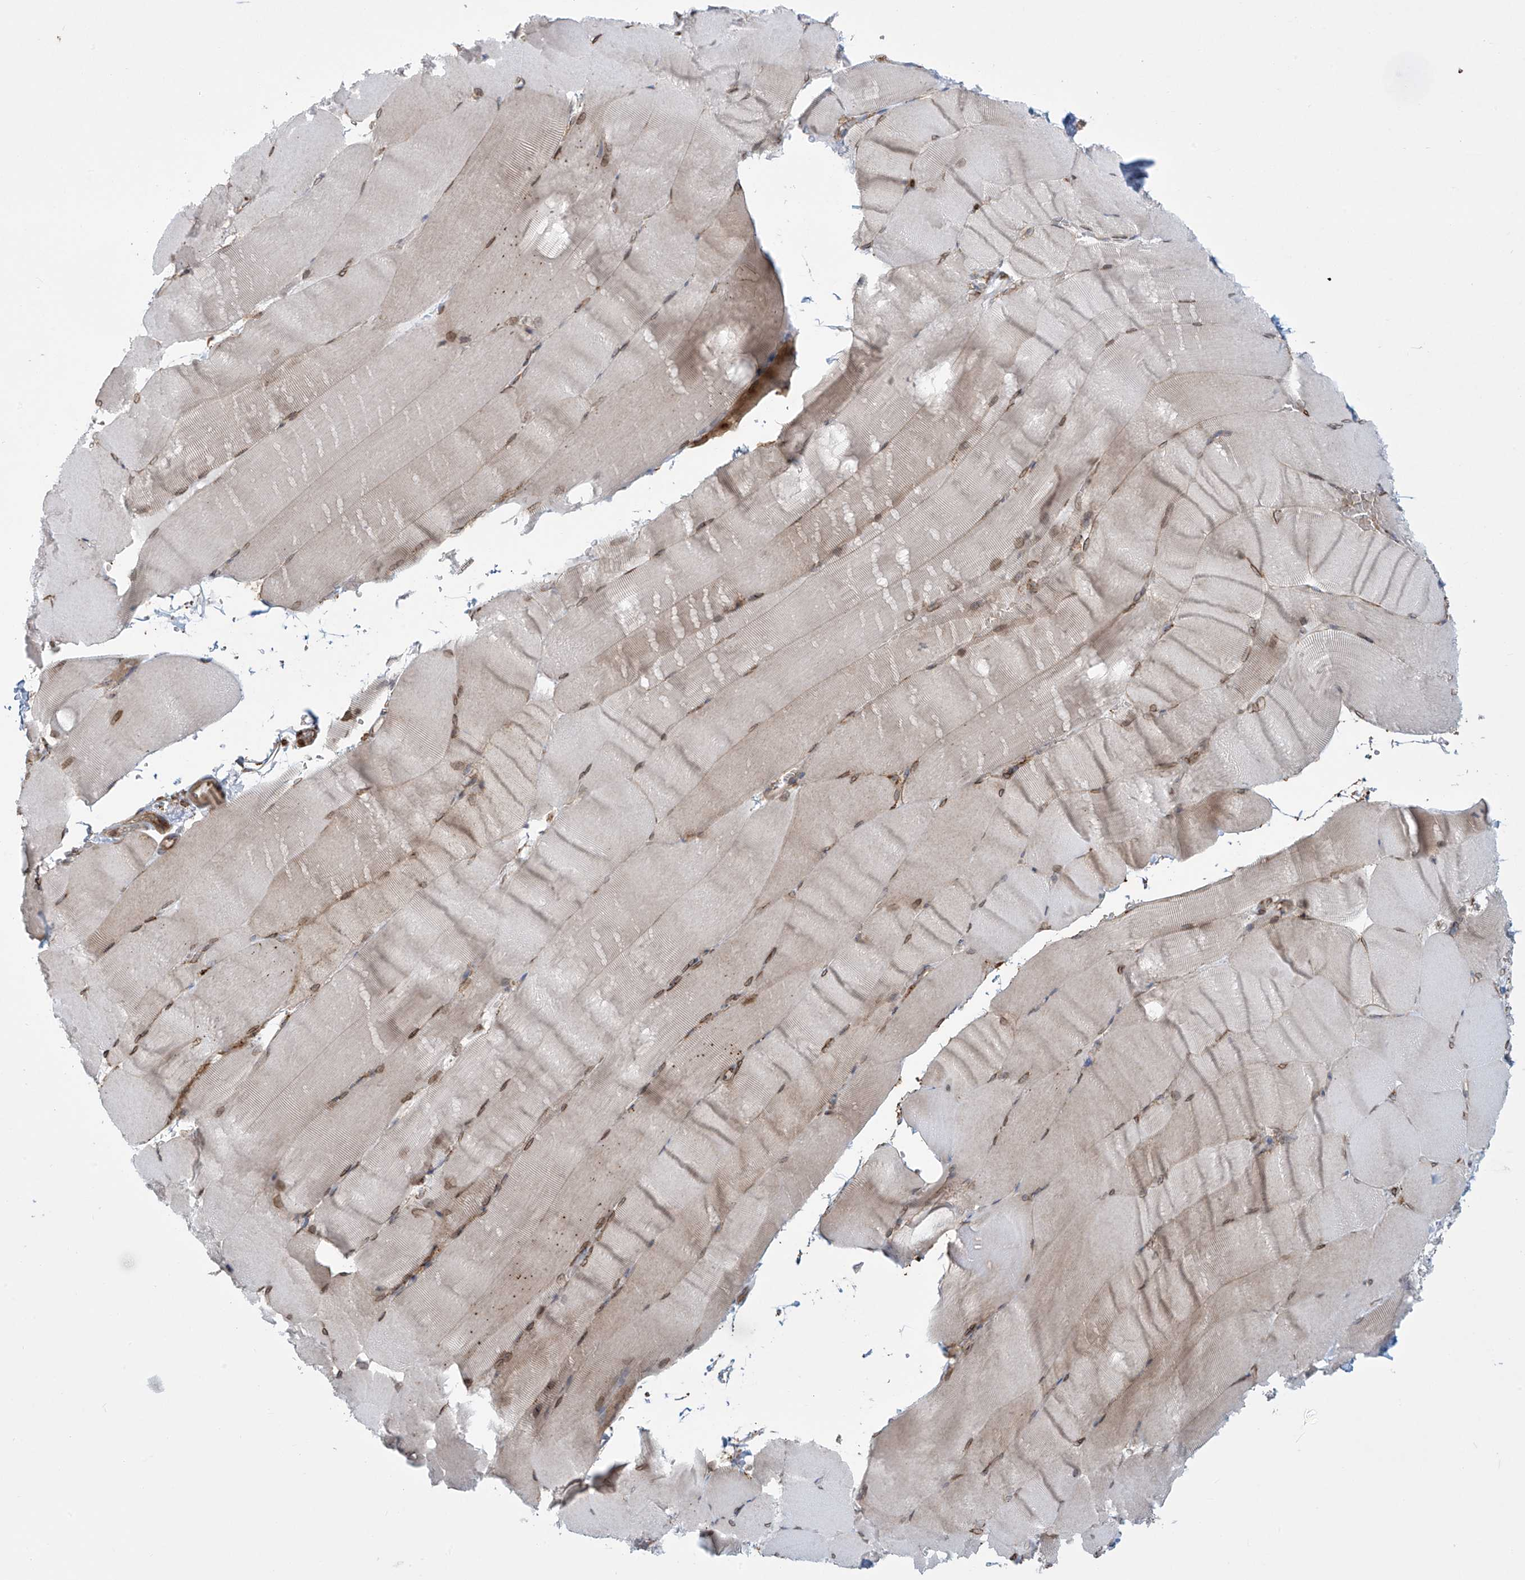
{"staining": {"intensity": "weak", "quantity": "<25%", "location": "cytoplasmic/membranous"}, "tissue": "skeletal muscle", "cell_type": "Myocytes", "image_type": "normal", "snomed": [{"axis": "morphology", "description": "Normal tissue, NOS"}, {"axis": "topography", "description": "Skeletal muscle"}, {"axis": "topography", "description": "Parathyroid gland"}], "caption": "A photomicrograph of skeletal muscle stained for a protein reveals no brown staining in myocytes.", "gene": "MX1", "patient": {"sex": "female", "age": 37}}